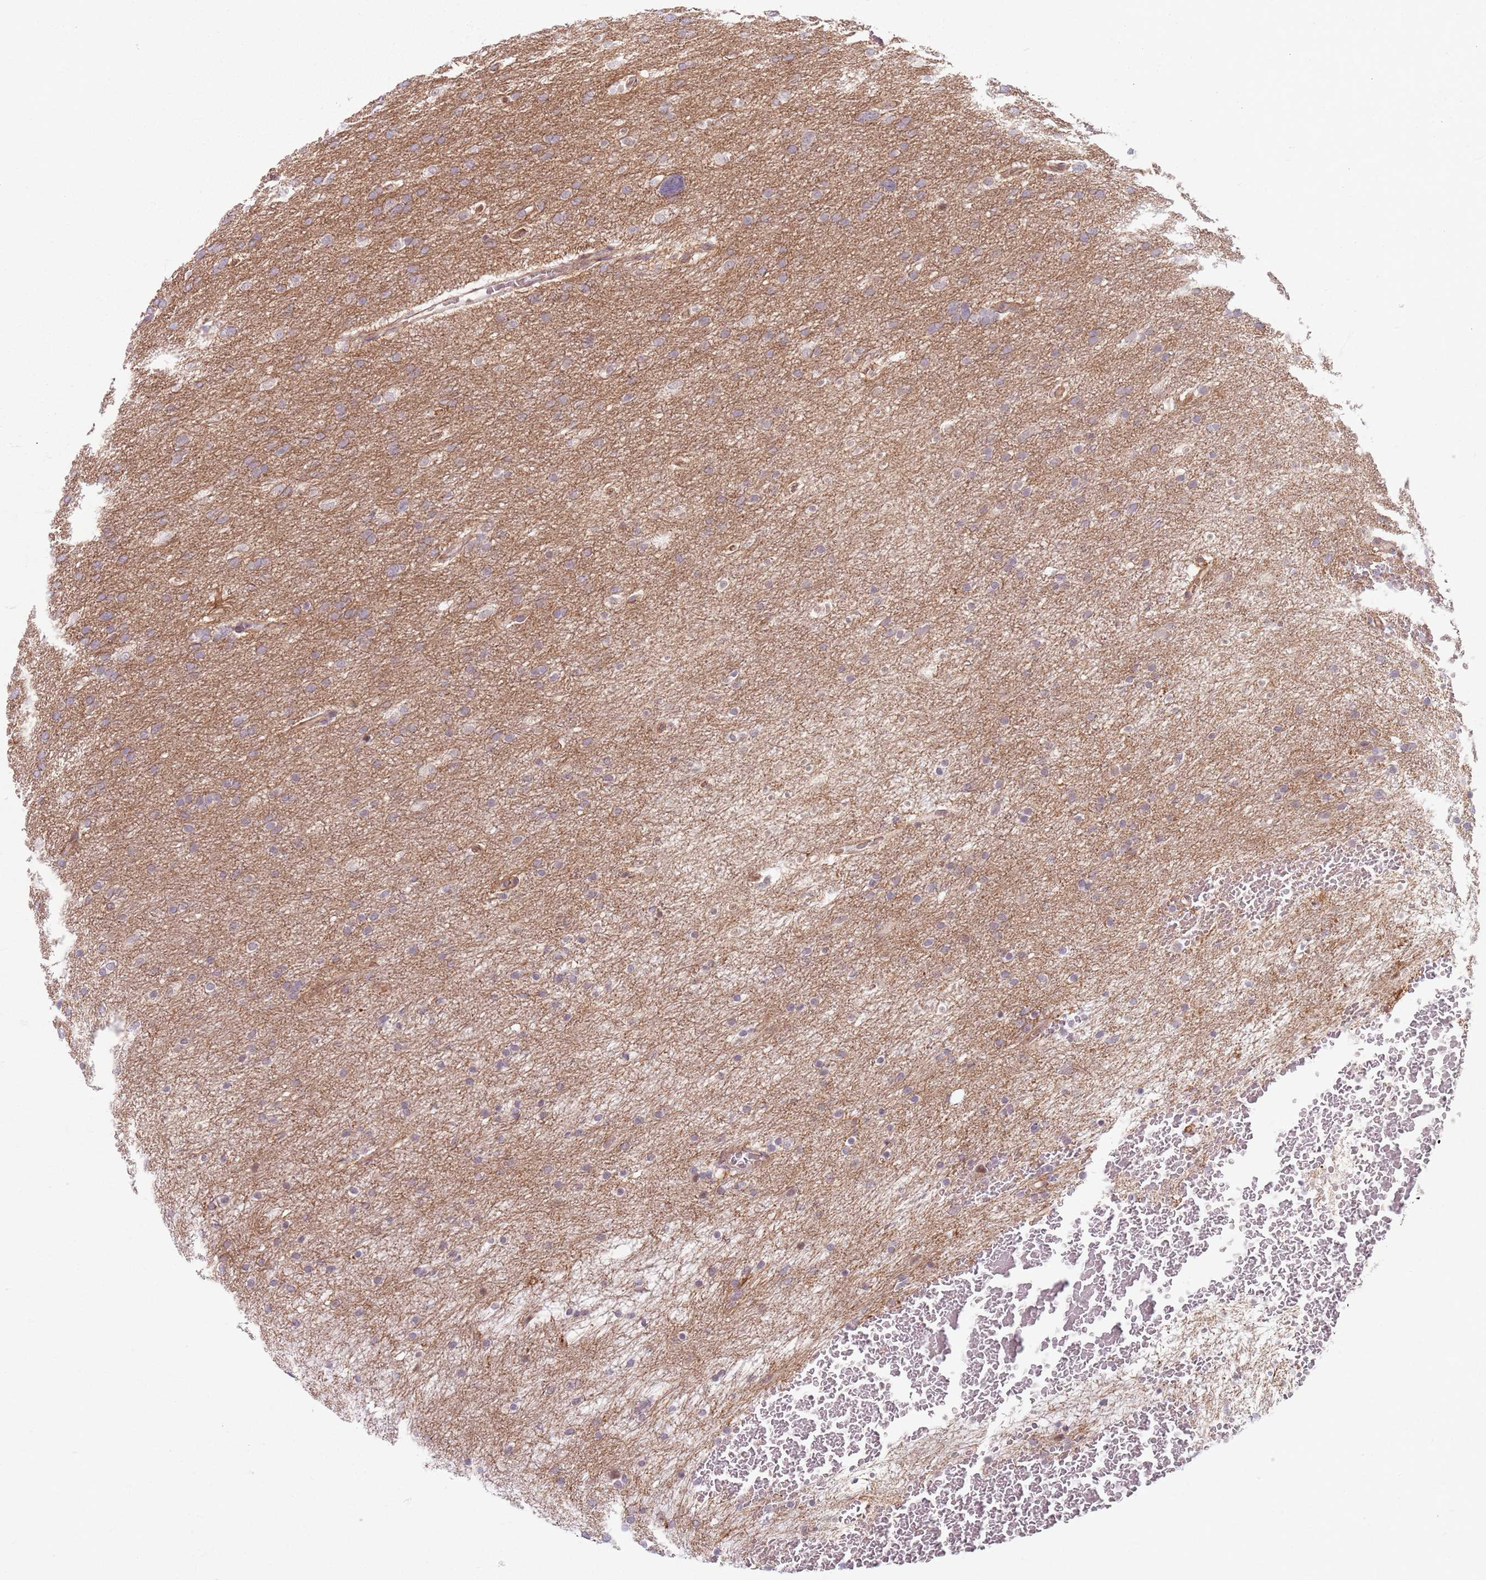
{"staining": {"intensity": "weak", "quantity": "25%-75%", "location": "cytoplasmic/membranous"}, "tissue": "glioma", "cell_type": "Tumor cells", "image_type": "cancer", "snomed": [{"axis": "morphology", "description": "Glioma, malignant, High grade"}, {"axis": "topography", "description": "Cerebral cortex"}], "caption": "Immunohistochemistry (IHC) staining of malignant glioma (high-grade), which reveals low levels of weak cytoplasmic/membranous positivity in about 25%-75% of tumor cells indicating weak cytoplasmic/membranous protein expression. The staining was performed using DAB (3,3'-diaminobenzidine) (brown) for protein detection and nuclei were counterstained in hematoxylin (blue).", "gene": "KCNA5", "patient": {"sex": "female", "age": 36}}